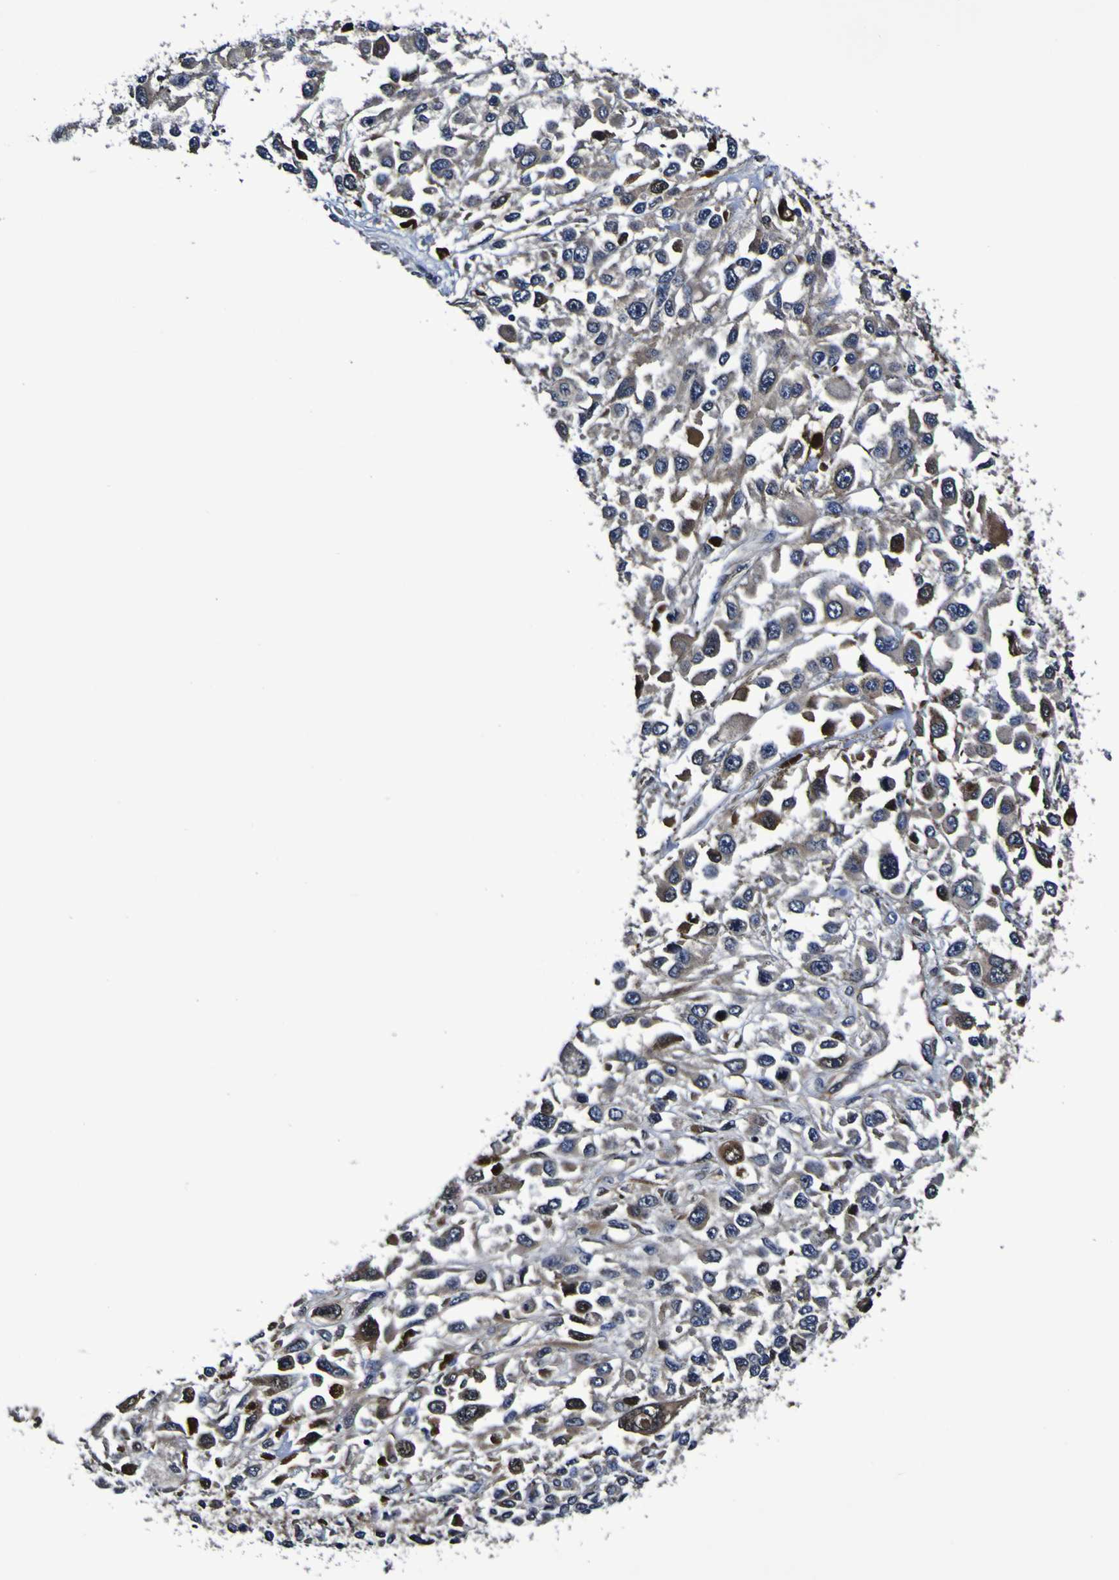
{"staining": {"intensity": "weak", "quantity": "25%-75%", "location": "cytoplasmic/membranous"}, "tissue": "melanoma", "cell_type": "Tumor cells", "image_type": "cancer", "snomed": [{"axis": "morphology", "description": "Malignant melanoma, Metastatic site"}, {"axis": "topography", "description": "Lymph node"}], "caption": "Protein expression analysis of human malignant melanoma (metastatic site) reveals weak cytoplasmic/membranous positivity in about 25%-75% of tumor cells.", "gene": "GPX1", "patient": {"sex": "male", "age": 59}}